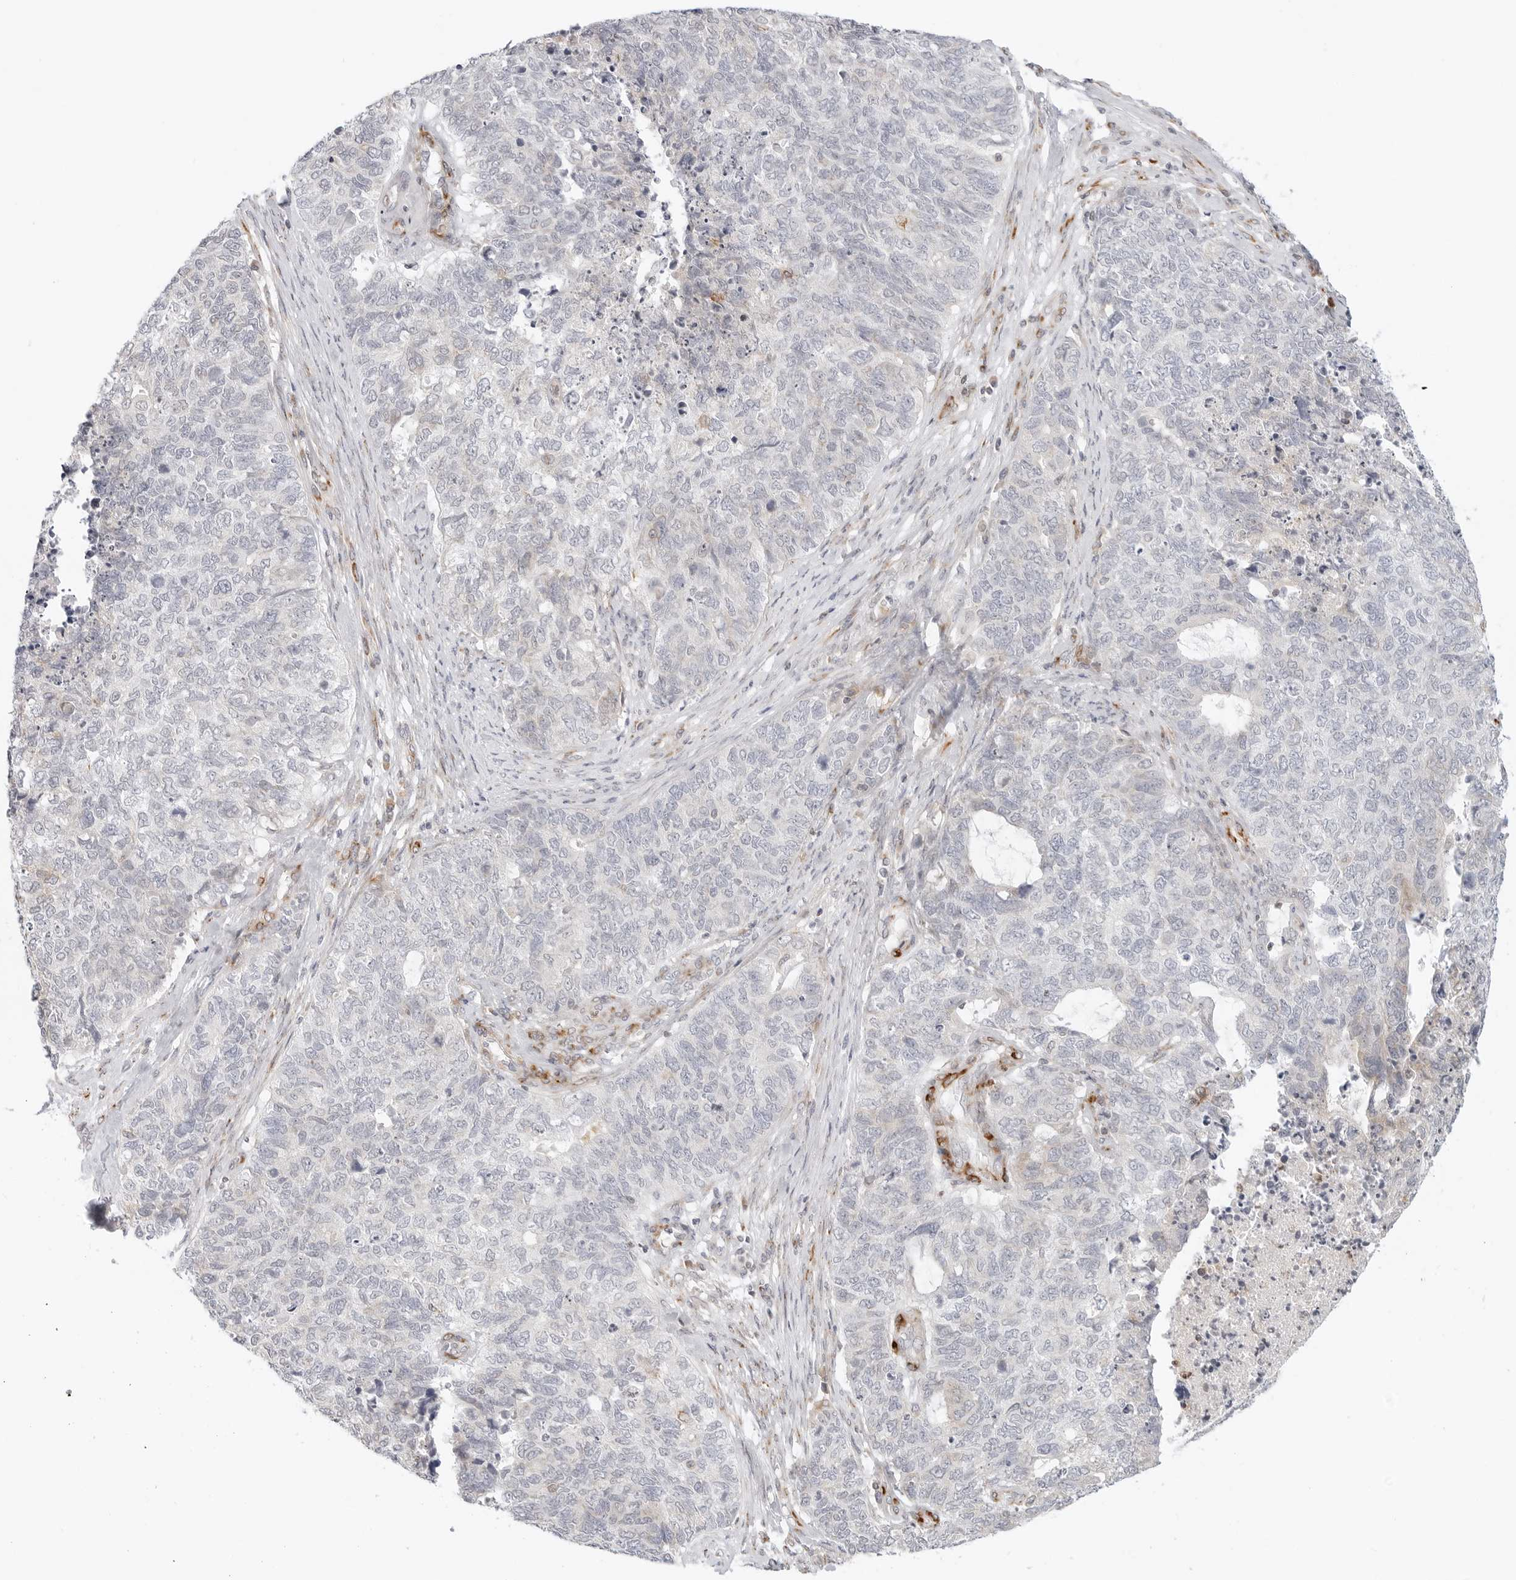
{"staining": {"intensity": "negative", "quantity": "none", "location": "none"}, "tissue": "cervical cancer", "cell_type": "Tumor cells", "image_type": "cancer", "snomed": [{"axis": "morphology", "description": "Squamous cell carcinoma, NOS"}, {"axis": "topography", "description": "Cervix"}], "caption": "This is an immunohistochemistry (IHC) photomicrograph of cervical cancer. There is no expression in tumor cells.", "gene": "C1QTNF1", "patient": {"sex": "female", "age": 63}}